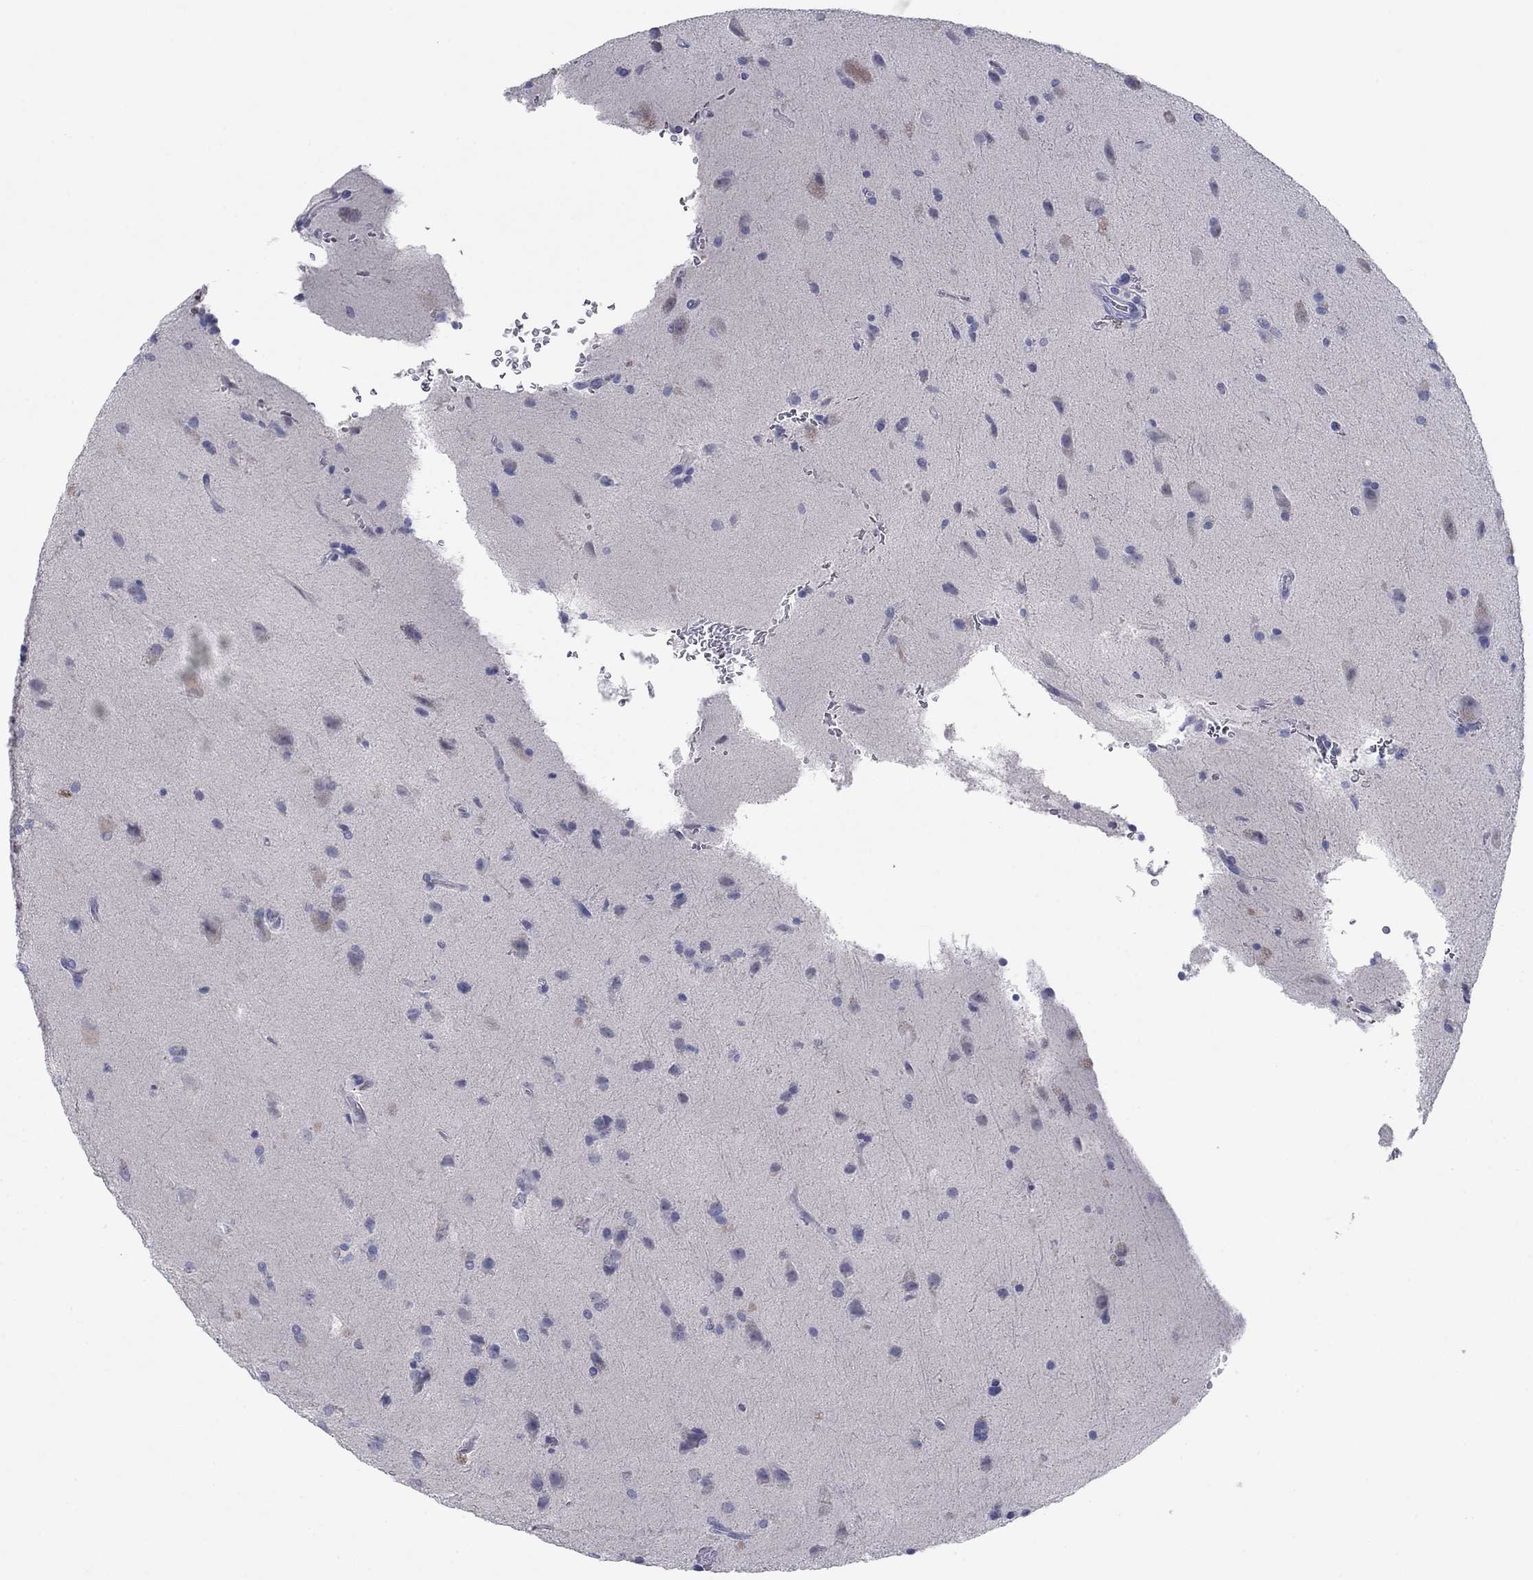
{"staining": {"intensity": "negative", "quantity": "none", "location": "none"}, "tissue": "glioma", "cell_type": "Tumor cells", "image_type": "cancer", "snomed": [{"axis": "morphology", "description": "Glioma, malignant, Low grade"}, {"axis": "topography", "description": "Brain"}], "caption": "High magnification brightfield microscopy of glioma stained with DAB (3,3'-diaminobenzidine) (brown) and counterstained with hematoxylin (blue): tumor cells show no significant positivity.", "gene": "PLS1", "patient": {"sex": "male", "age": 58}}